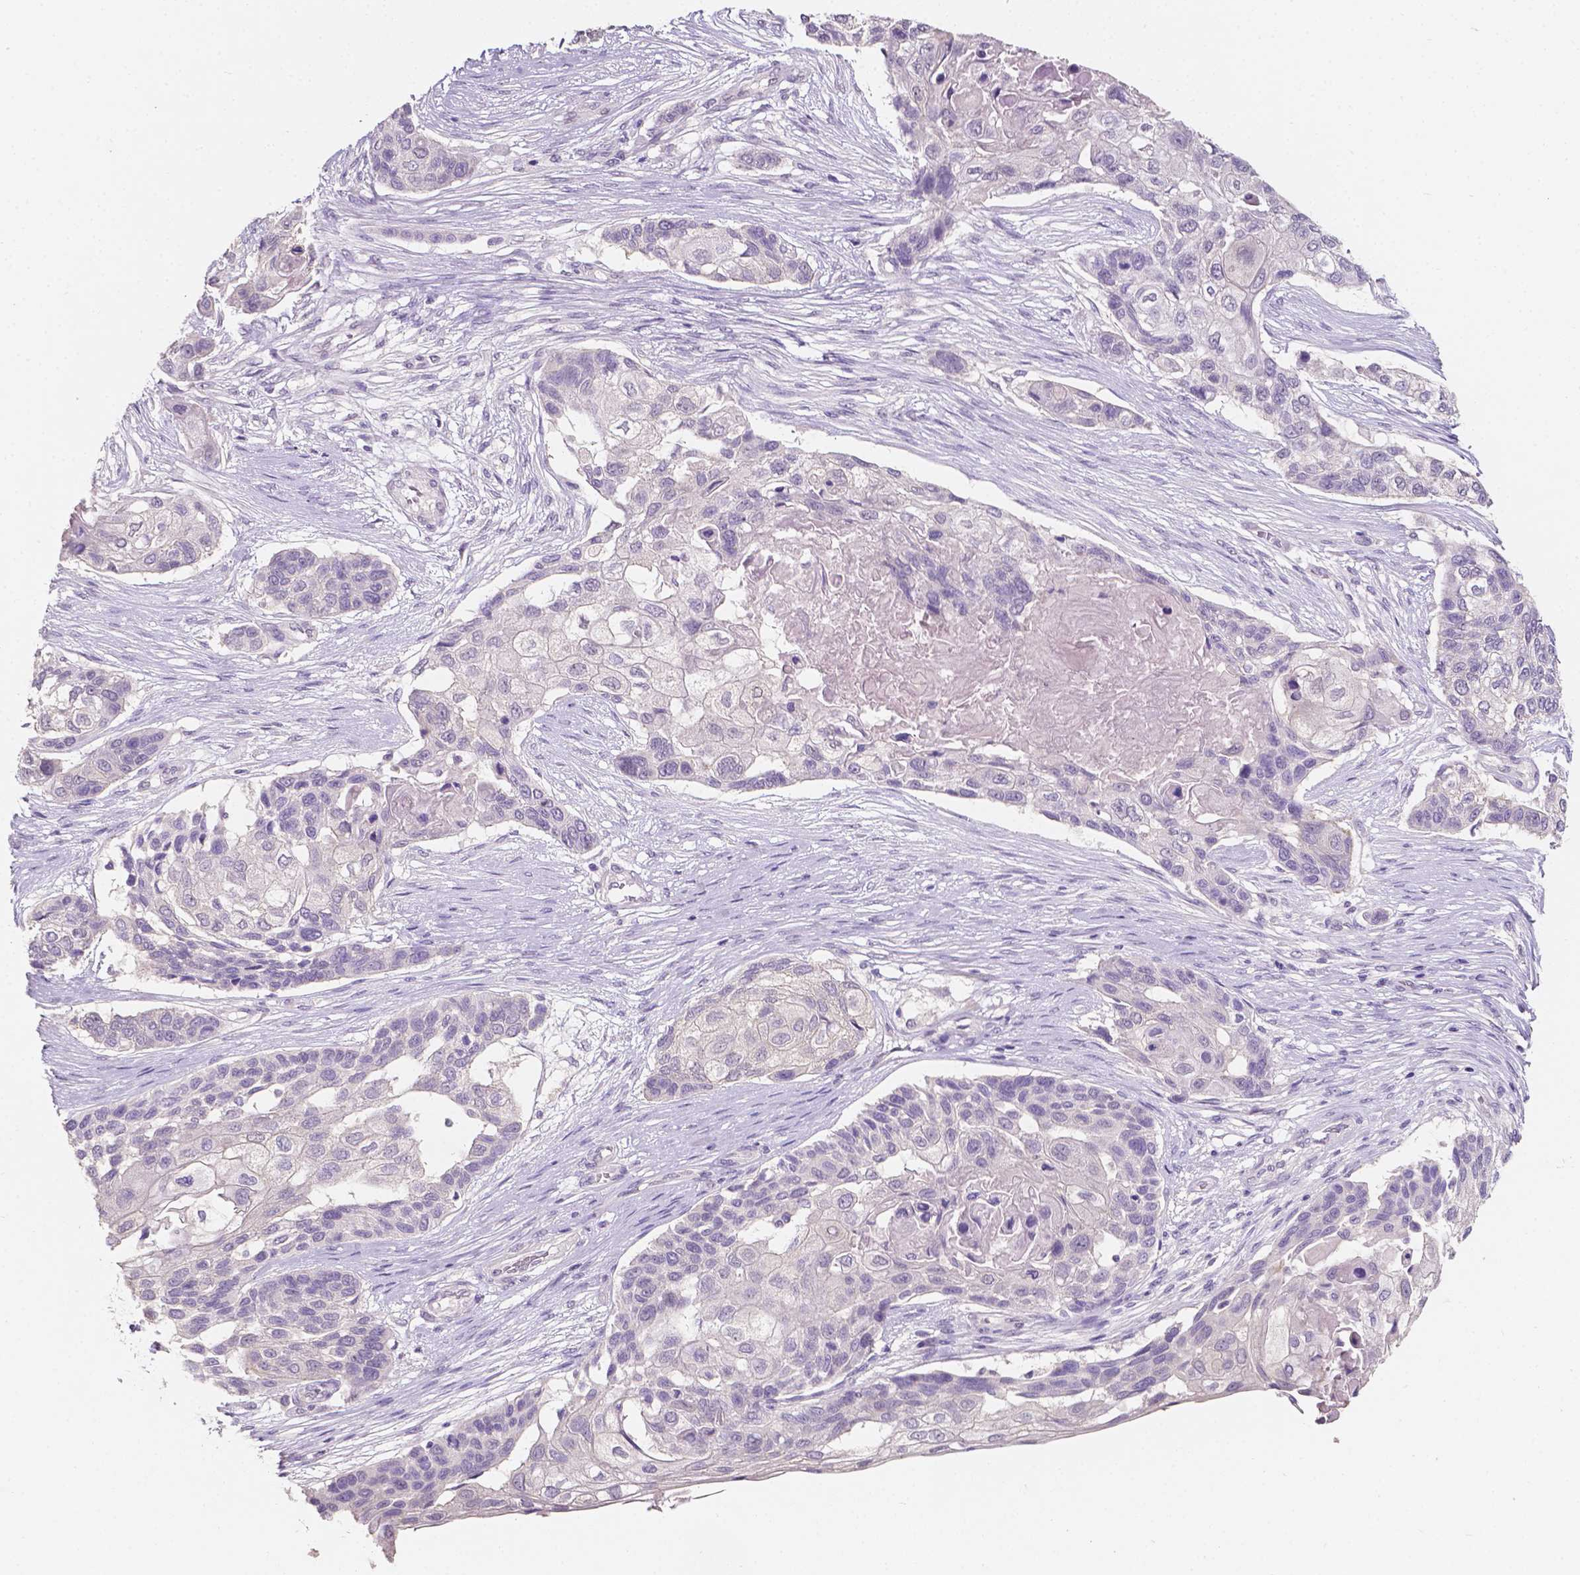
{"staining": {"intensity": "negative", "quantity": "none", "location": "none"}, "tissue": "lung cancer", "cell_type": "Tumor cells", "image_type": "cancer", "snomed": [{"axis": "morphology", "description": "Squamous cell carcinoma, NOS"}, {"axis": "topography", "description": "Lung"}], "caption": "Histopathology image shows no protein expression in tumor cells of squamous cell carcinoma (lung) tissue.", "gene": "TAL1", "patient": {"sex": "male", "age": 69}}